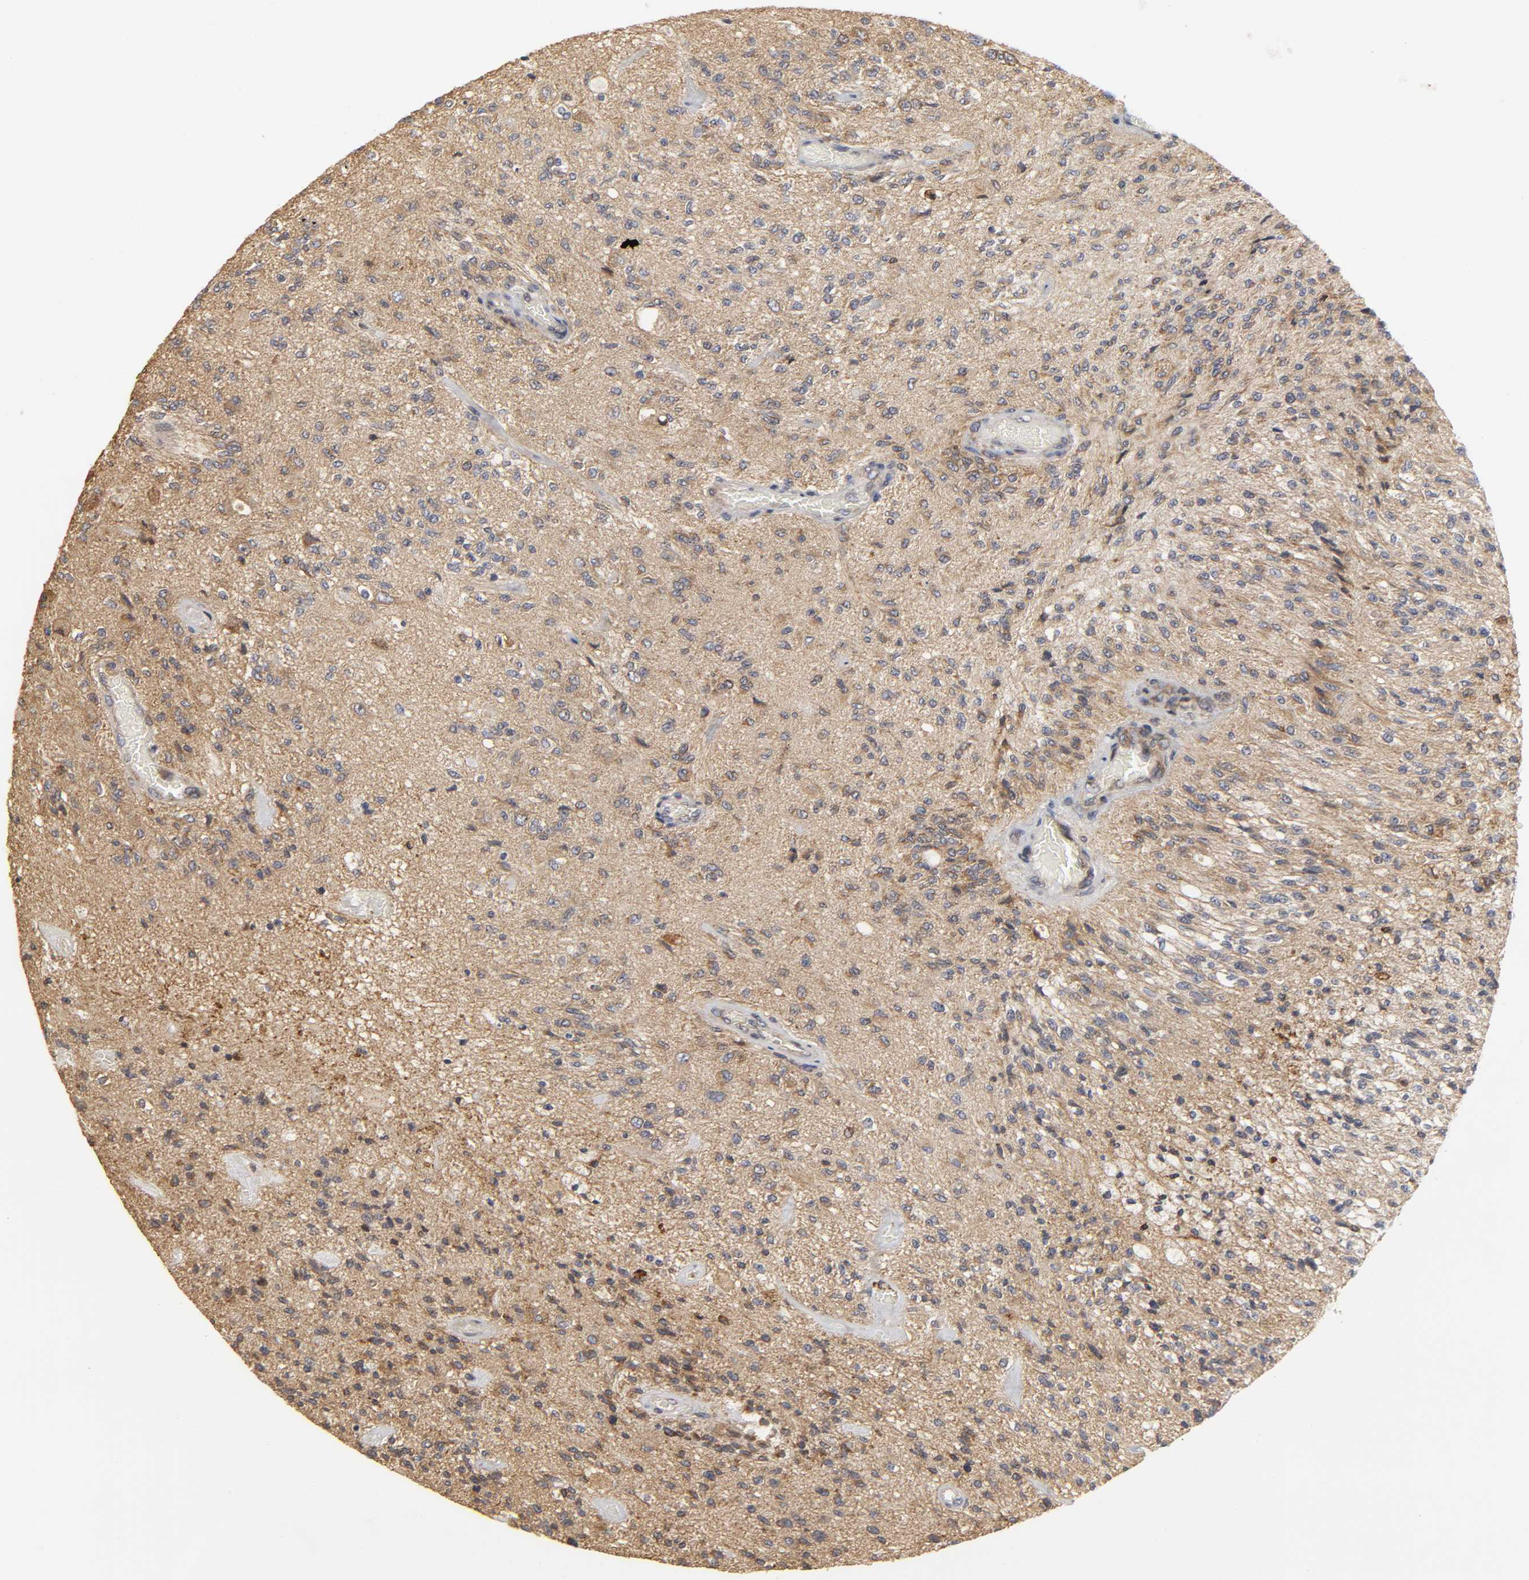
{"staining": {"intensity": "moderate", "quantity": ">75%", "location": "cytoplasmic/membranous"}, "tissue": "glioma", "cell_type": "Tumor cells", "image_type": "cancer", "snomed": [{"axis": "morphology", "description": "Normal tissue, NOS"}, {"axis": "morphology", "description": "Glioma, malignant, High grade"}, {"axis": "topography", "description": "Cerebral cortex"}], "caption": "This micrograph exhibits high-grade glioma (malignant) stained with immunohistochemistry to label a protein in brown. The cytoplasmic/membranous of tumor cells show moderate positivity for the protein. Nuclei are counter-stained blue.", "gene": "POR", "patient": {"sex": "male", "age": 77}}